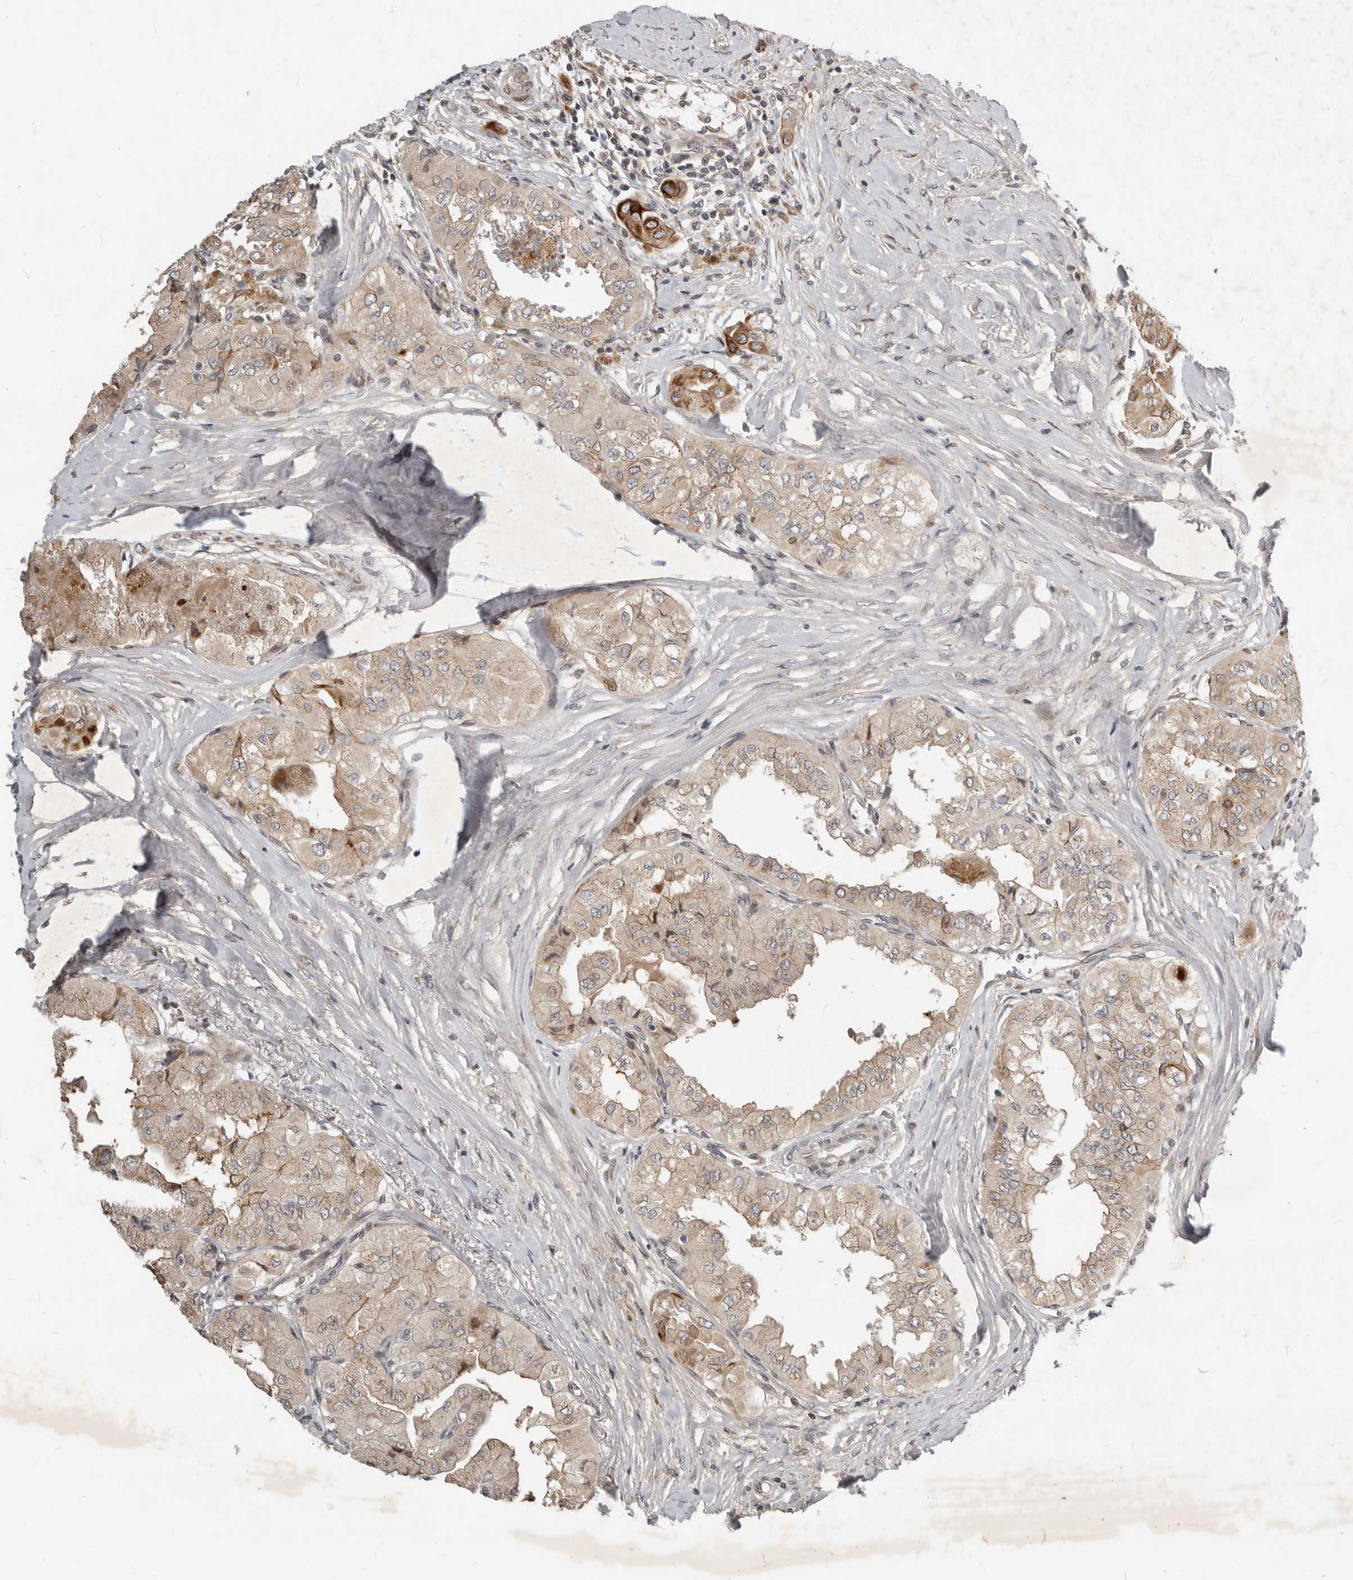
{"staining": {"intensity": "weak", "quantity": ">75%", "location": "cytoplasmic/membranous"}, "tissue": "thyroid cancer", "cell_type": "Tumor cells", "image_type": "cancer", "snomed": [{"axis": "morphology", "description": "Papillary adenocarcinoma, NOS"}, {"axis": "topography", "description": "Thyroid gland"}], "caption": "A photomicrograph of human thyroid cancer stained for a protein exhibits weak cytoplasmic/membranous brown staining in tumor cells.", "gene": "NPY4R", "patient": {"sex": "female", "age": 59}}